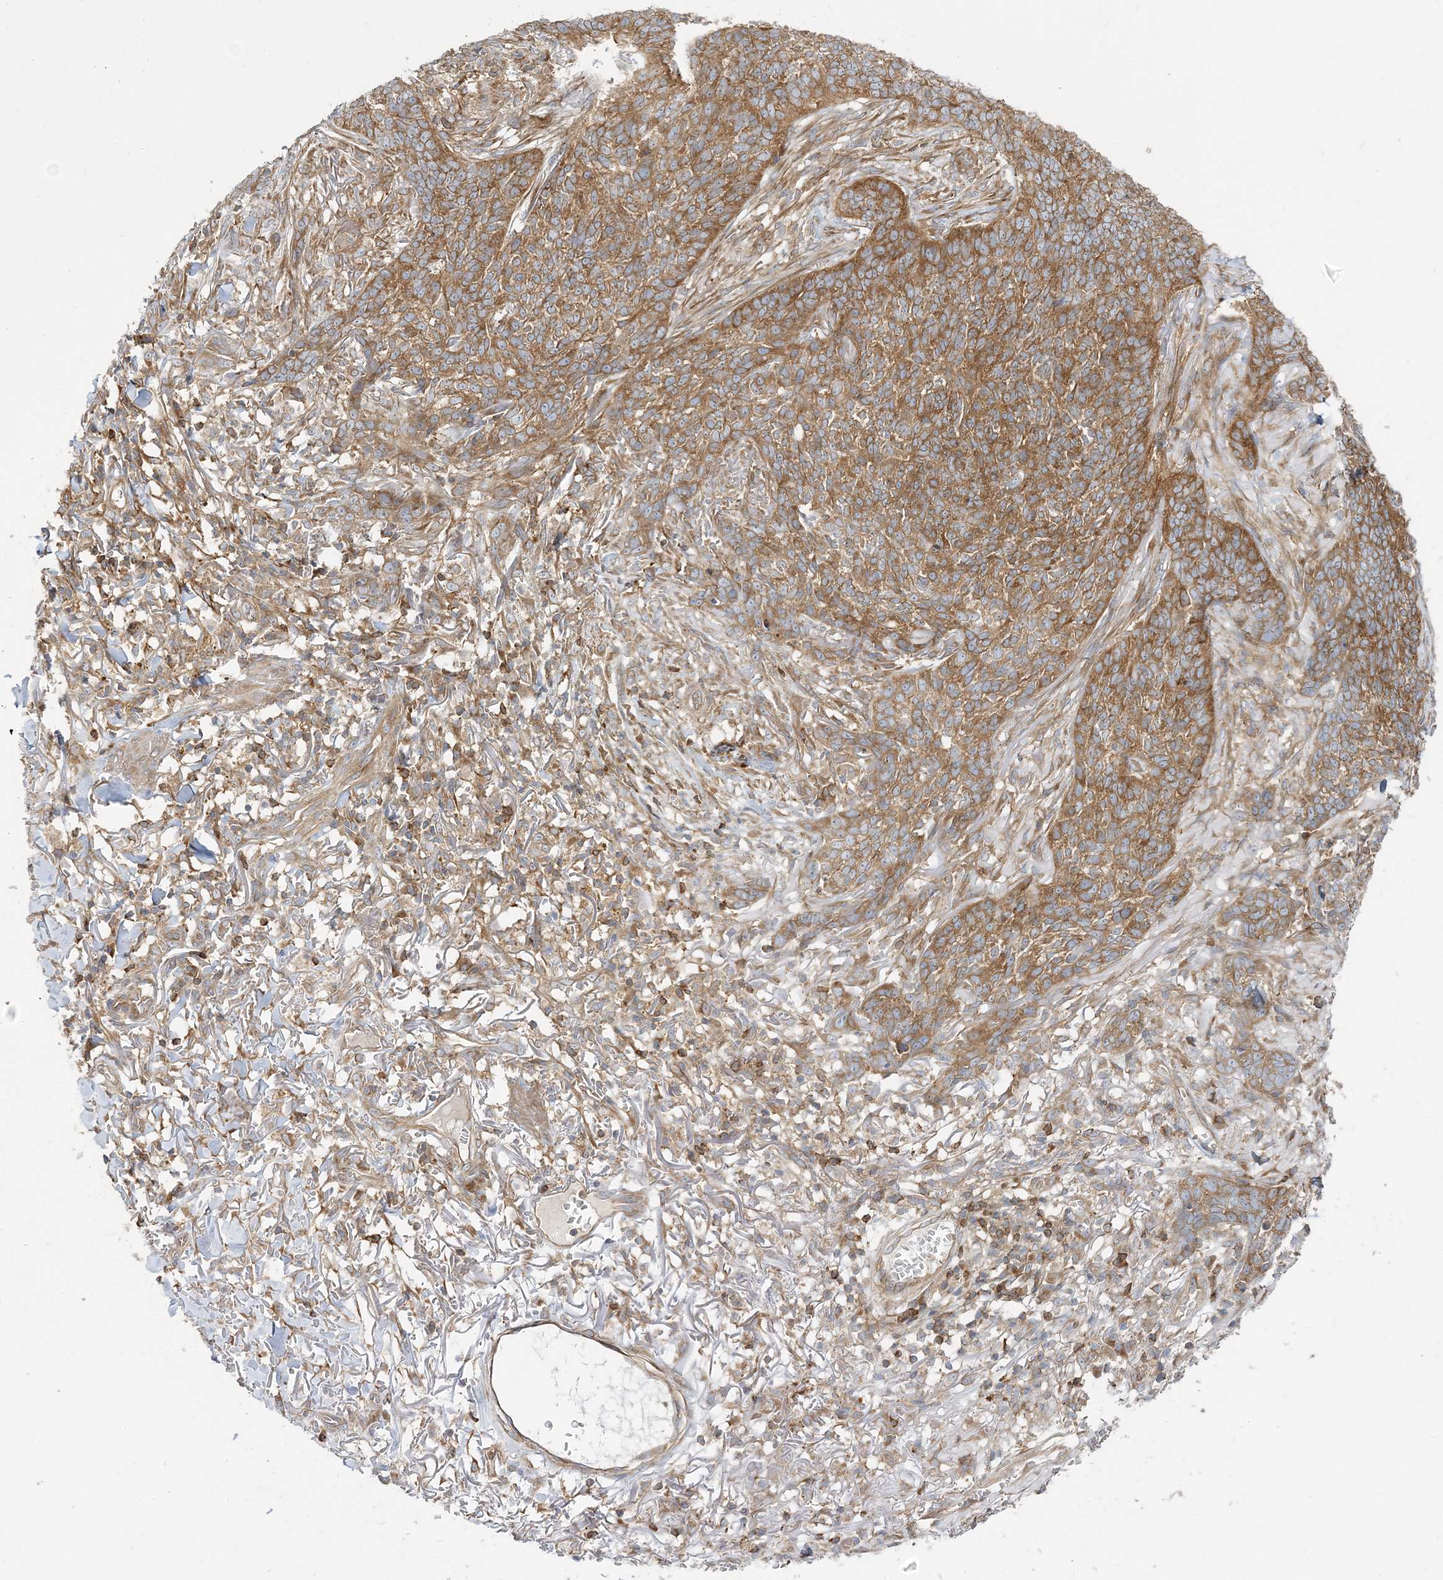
{"staining": {"intensity": "moderate", "quantity": ">75%", "location": "cytoplasmic/membranous"}, "tissue": "skin cancer", "cell_type": "Tumor cells", "image_type": "cancer", "snomed": [{"axis": "morphology", "description": "Basal cell carcinoma"}, {"axis": "topography", "description": "Skin"}], "caption": "Protein expression analysis of skin cancer (basal cell carcinoma) reveals moderate cytoplasmic/membranous positivity in approximately >75% of tumor cells. The staining was performed using DAB (3,3'-diaminobenzidine) to visualize the protein expression in brown, while the nuclei were stained in blue with hematoxylin (Magnification: 20x).", "gene": "STAM", "patient": {"sex": "male", "age": 85}}